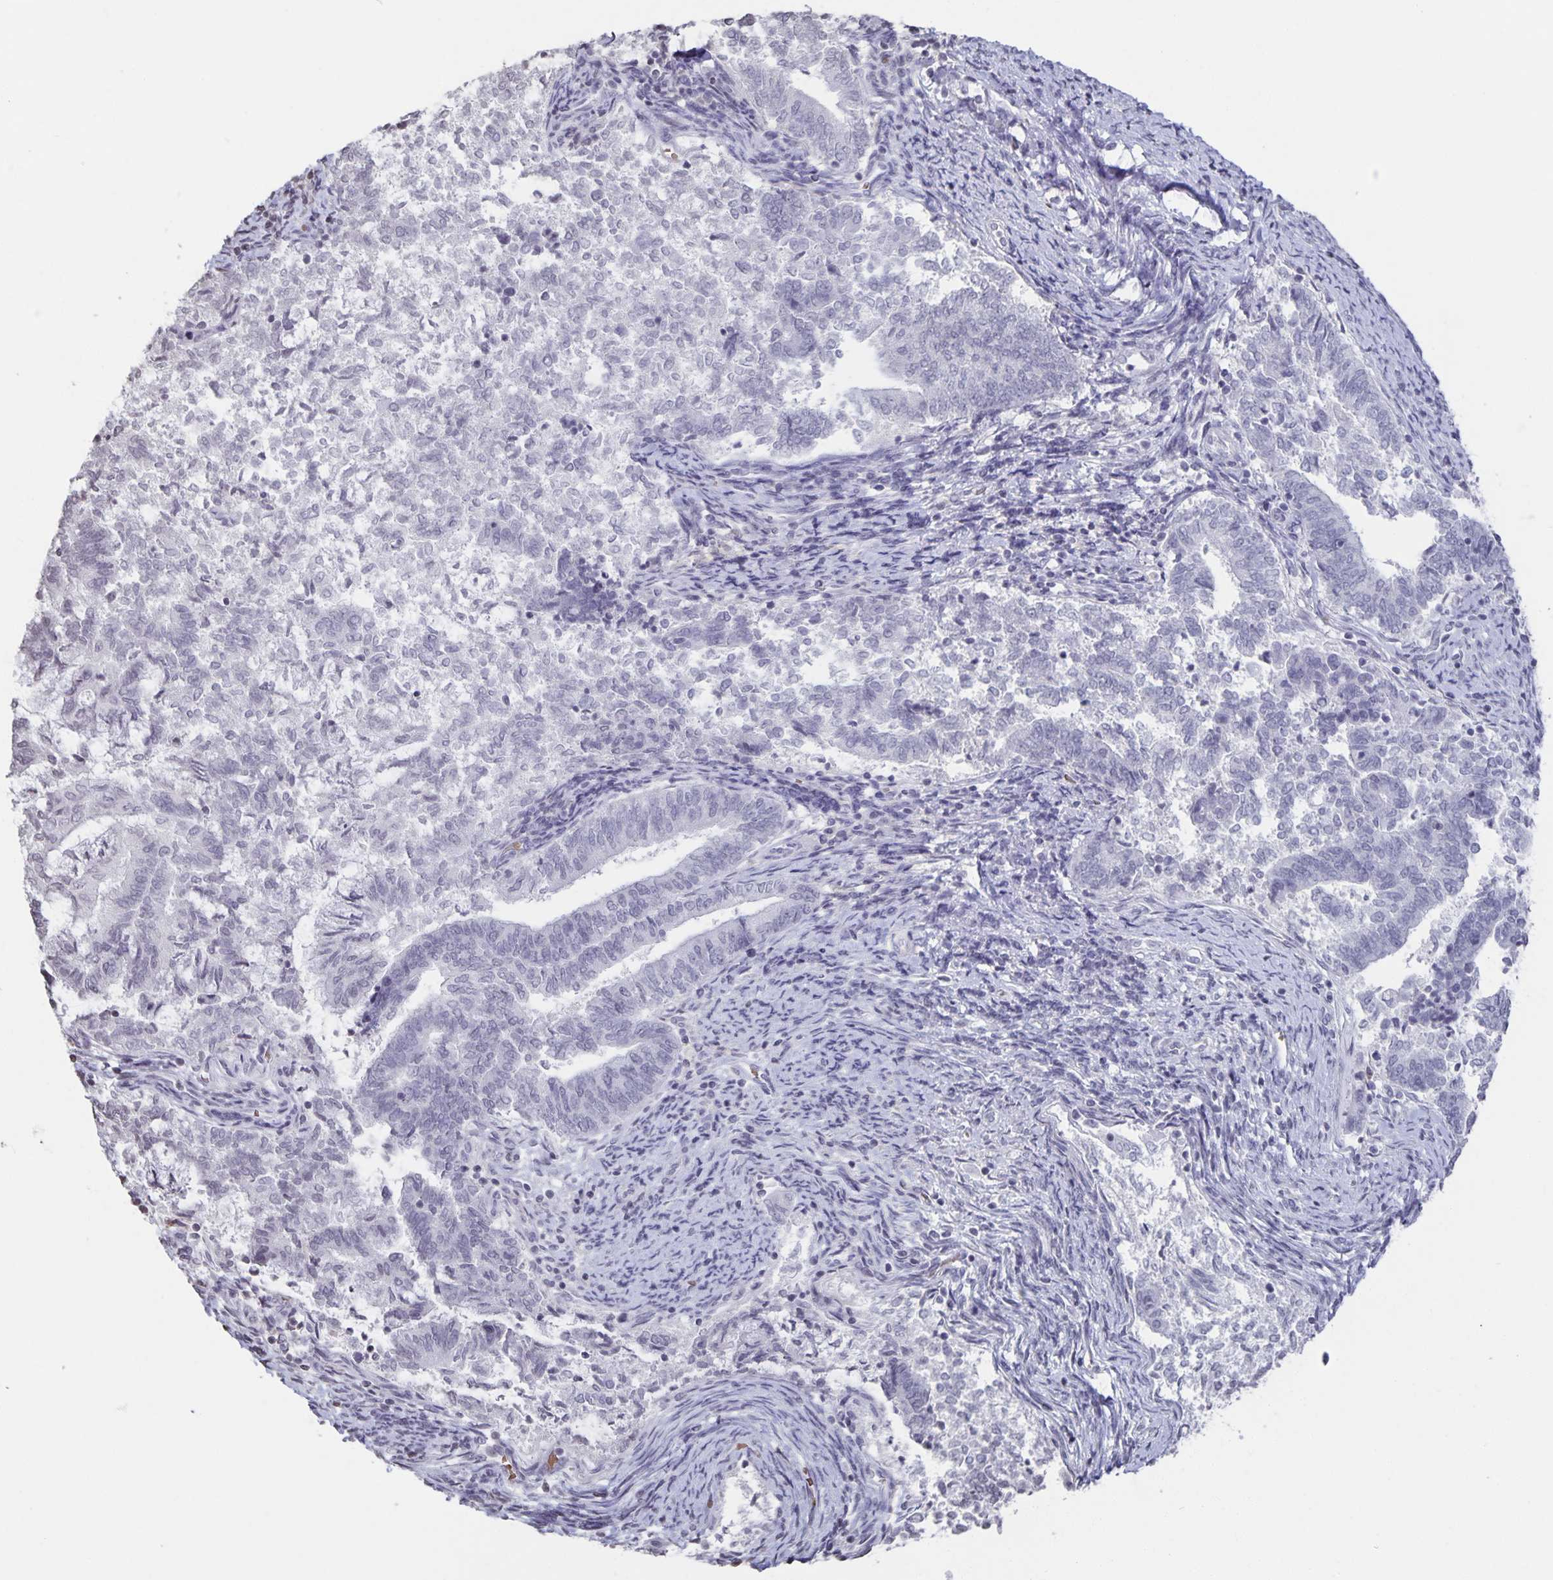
{"staining": {"intensity": "negative", "quantity": "none", "location": "none"}, "tissue": "endometrial cancer", "cell_type": "Tumor cells", "image_type": "cancer", "snomed": [{"axis": "morphology", "description": "Adenocarcinoma, NOS"}, {"axis": "topography", "description": "Endometrium"}], "caption": "Endometrial adenocarcinoma was stained to show a protein in brown. There is no significant positivity in tumor cells.", "gene": "AQP4", "patient": {"sex": "female", "age": 65}}